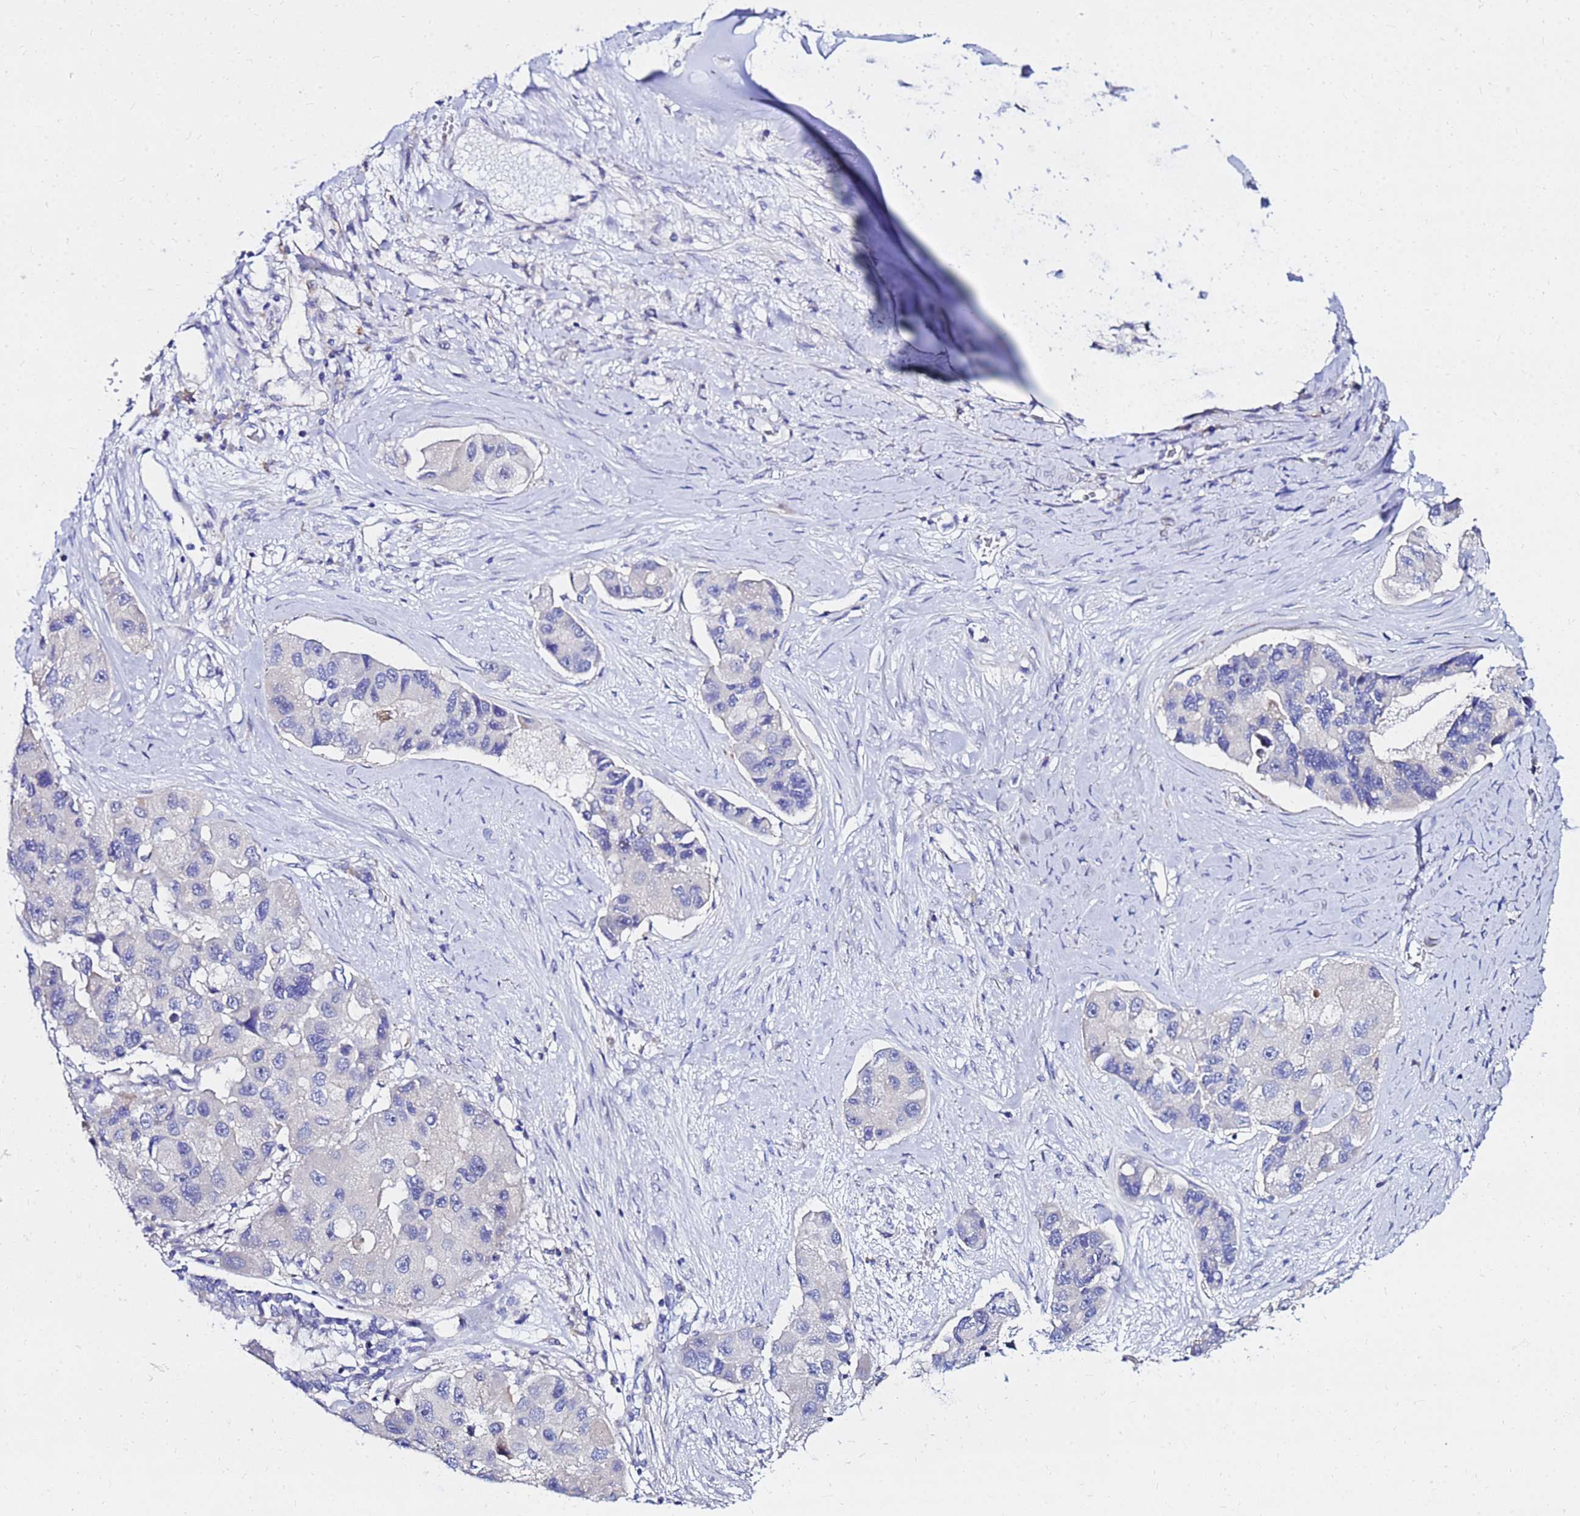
{"staining": {"intensity": "negative", "quantity": "none", "location": "none"}, "tissue": "lung cancer", "cell_type": "Tumor cells", "image_type": "cancer", "snomed": [{"axis": "morphology", "description": "Adenocarcinoma, NOS"}, {"axis": "topography", "description": "Lung"}], "caption": "Tumor cells are negative for brown protein staining in lung adenocarcinoma.", "gene": "HERC5", "patient": {"sex": "female", "age": 54}}